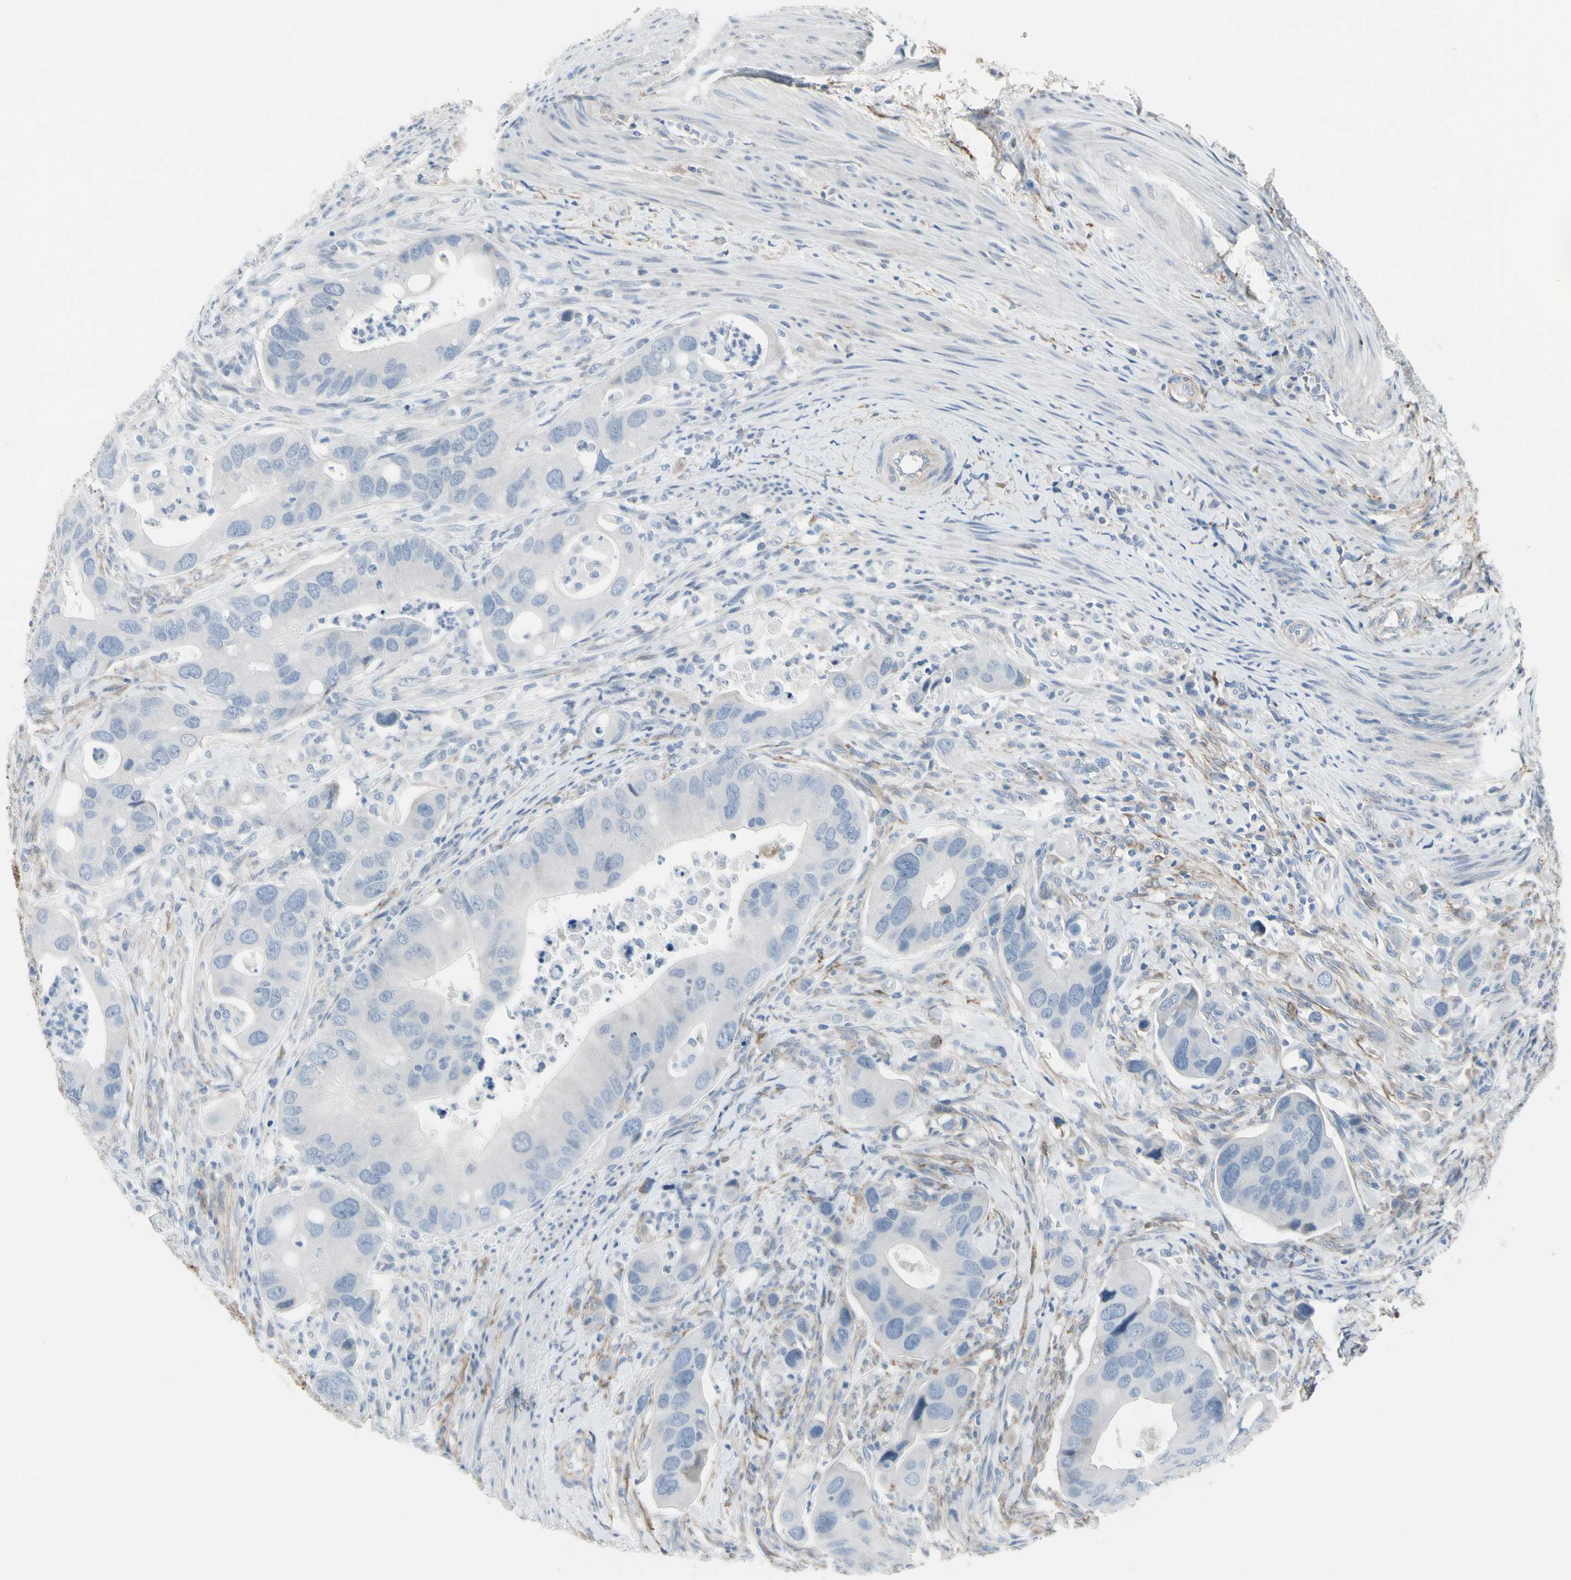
{"staining": {"intensity": "negative", "quantity": "none", "location": "none"}, "tissue": "colorectal cancer", "cell_type": "Tumor cells", "image_type": "cancer", "snomed": [{"axis": "morphology", "description": "Adenocarcinoma, NOS"}, {"axis": "topography", "description": "Rectum"}], "caption": "DAB (3,3'-diaminobenzidine) immunohistochemical staining of human adenocarcinoma (colorectal) displays no significant positivity in tumor cells.", "gene": "PIGR", "patient": {"sex": "female", "age": 57}}